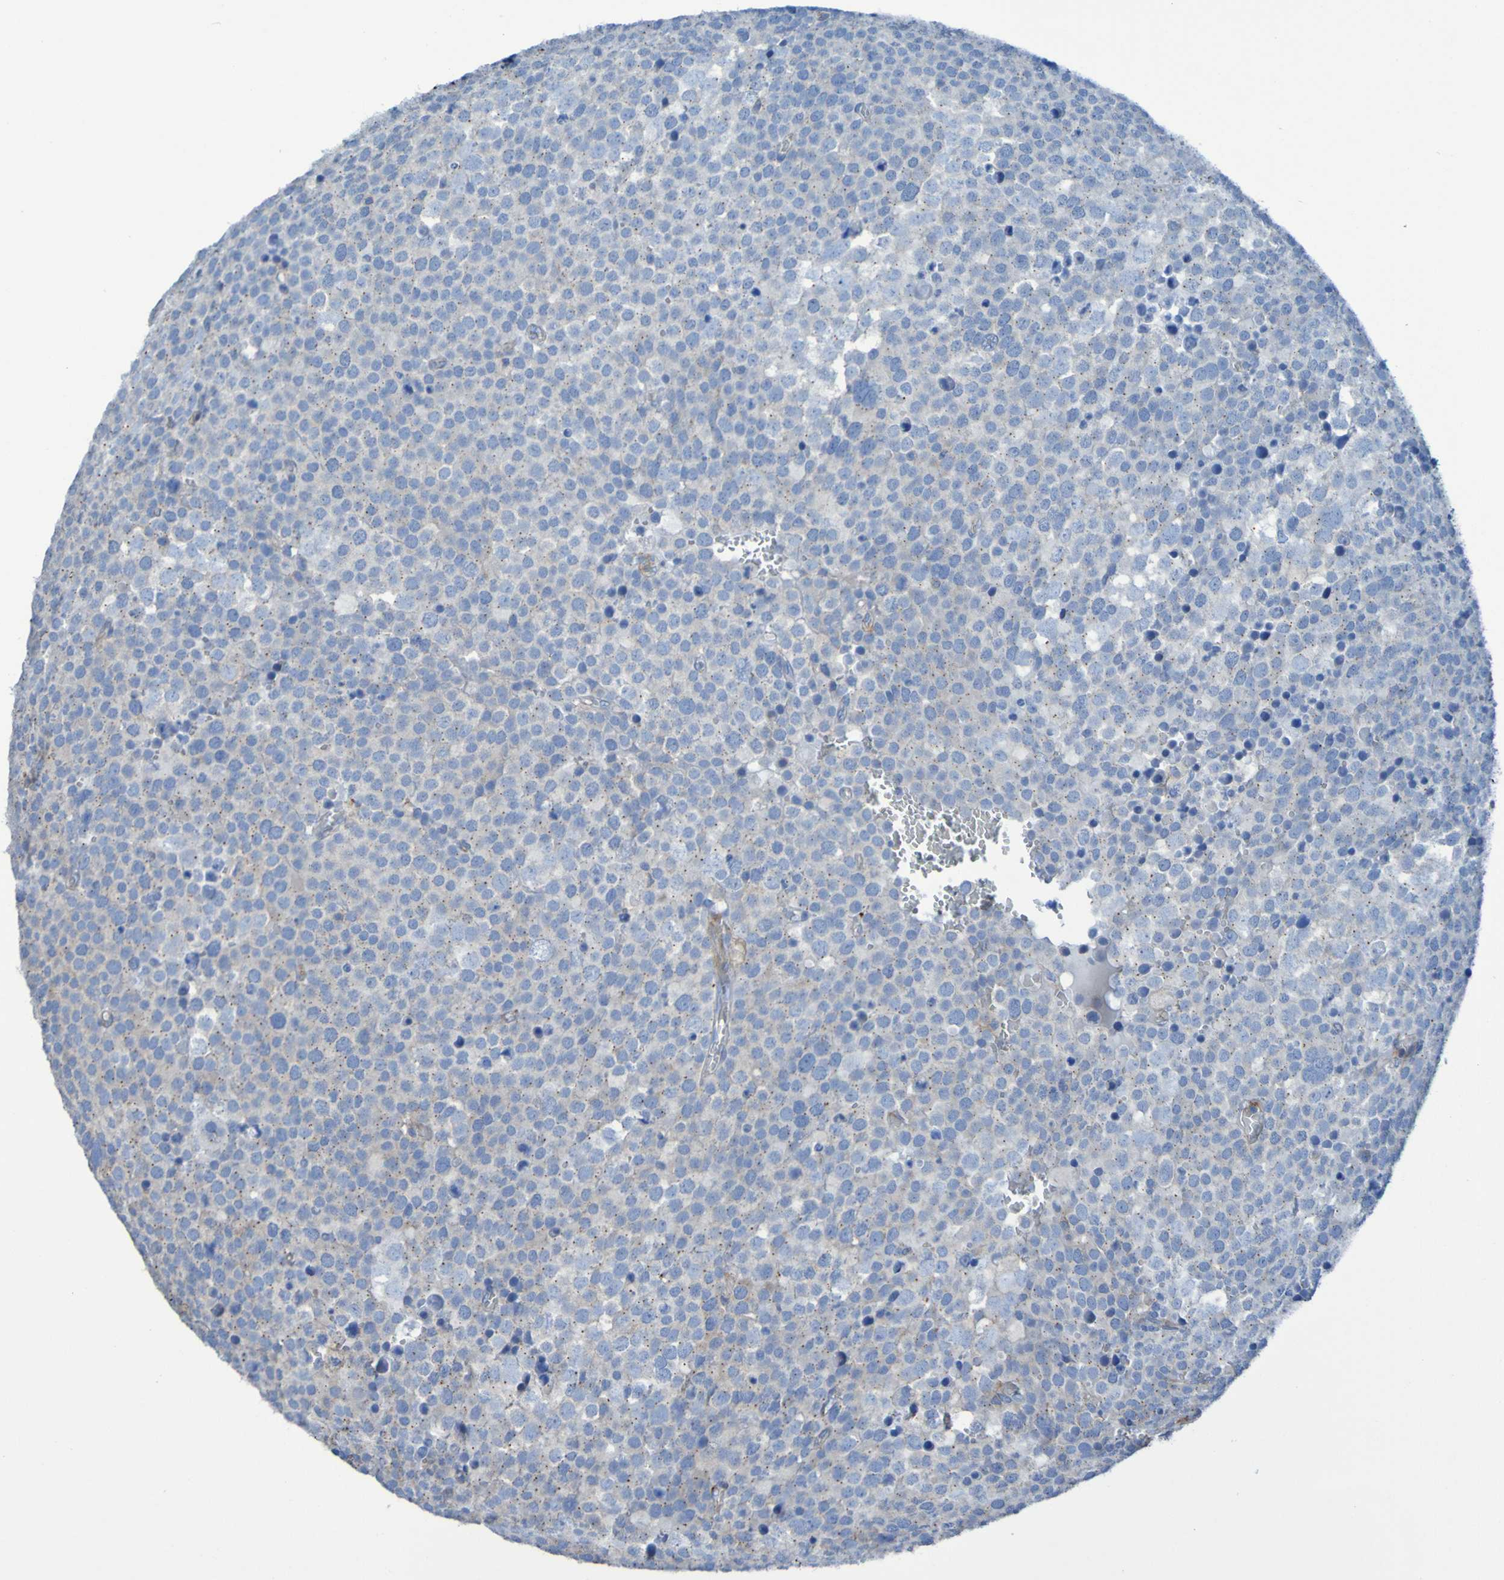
{"staining": {"intensity": "negative", "quantity": "none", "location": "none"}, "tissue": "testis cancer", "cell_type": "Tumor cells", "image_type": "cancer", "snomed": [{"axis": "morphology", "description": "Seminoma, NOS"}, {"axis": "topography", "description": "Testis"}], "caption": "A photomicrograph of human testis cancer (seminoma) is negative for staining in tumor cells.", "gene": "RNF182", "patient": {"sex": "male", "age": 71}}